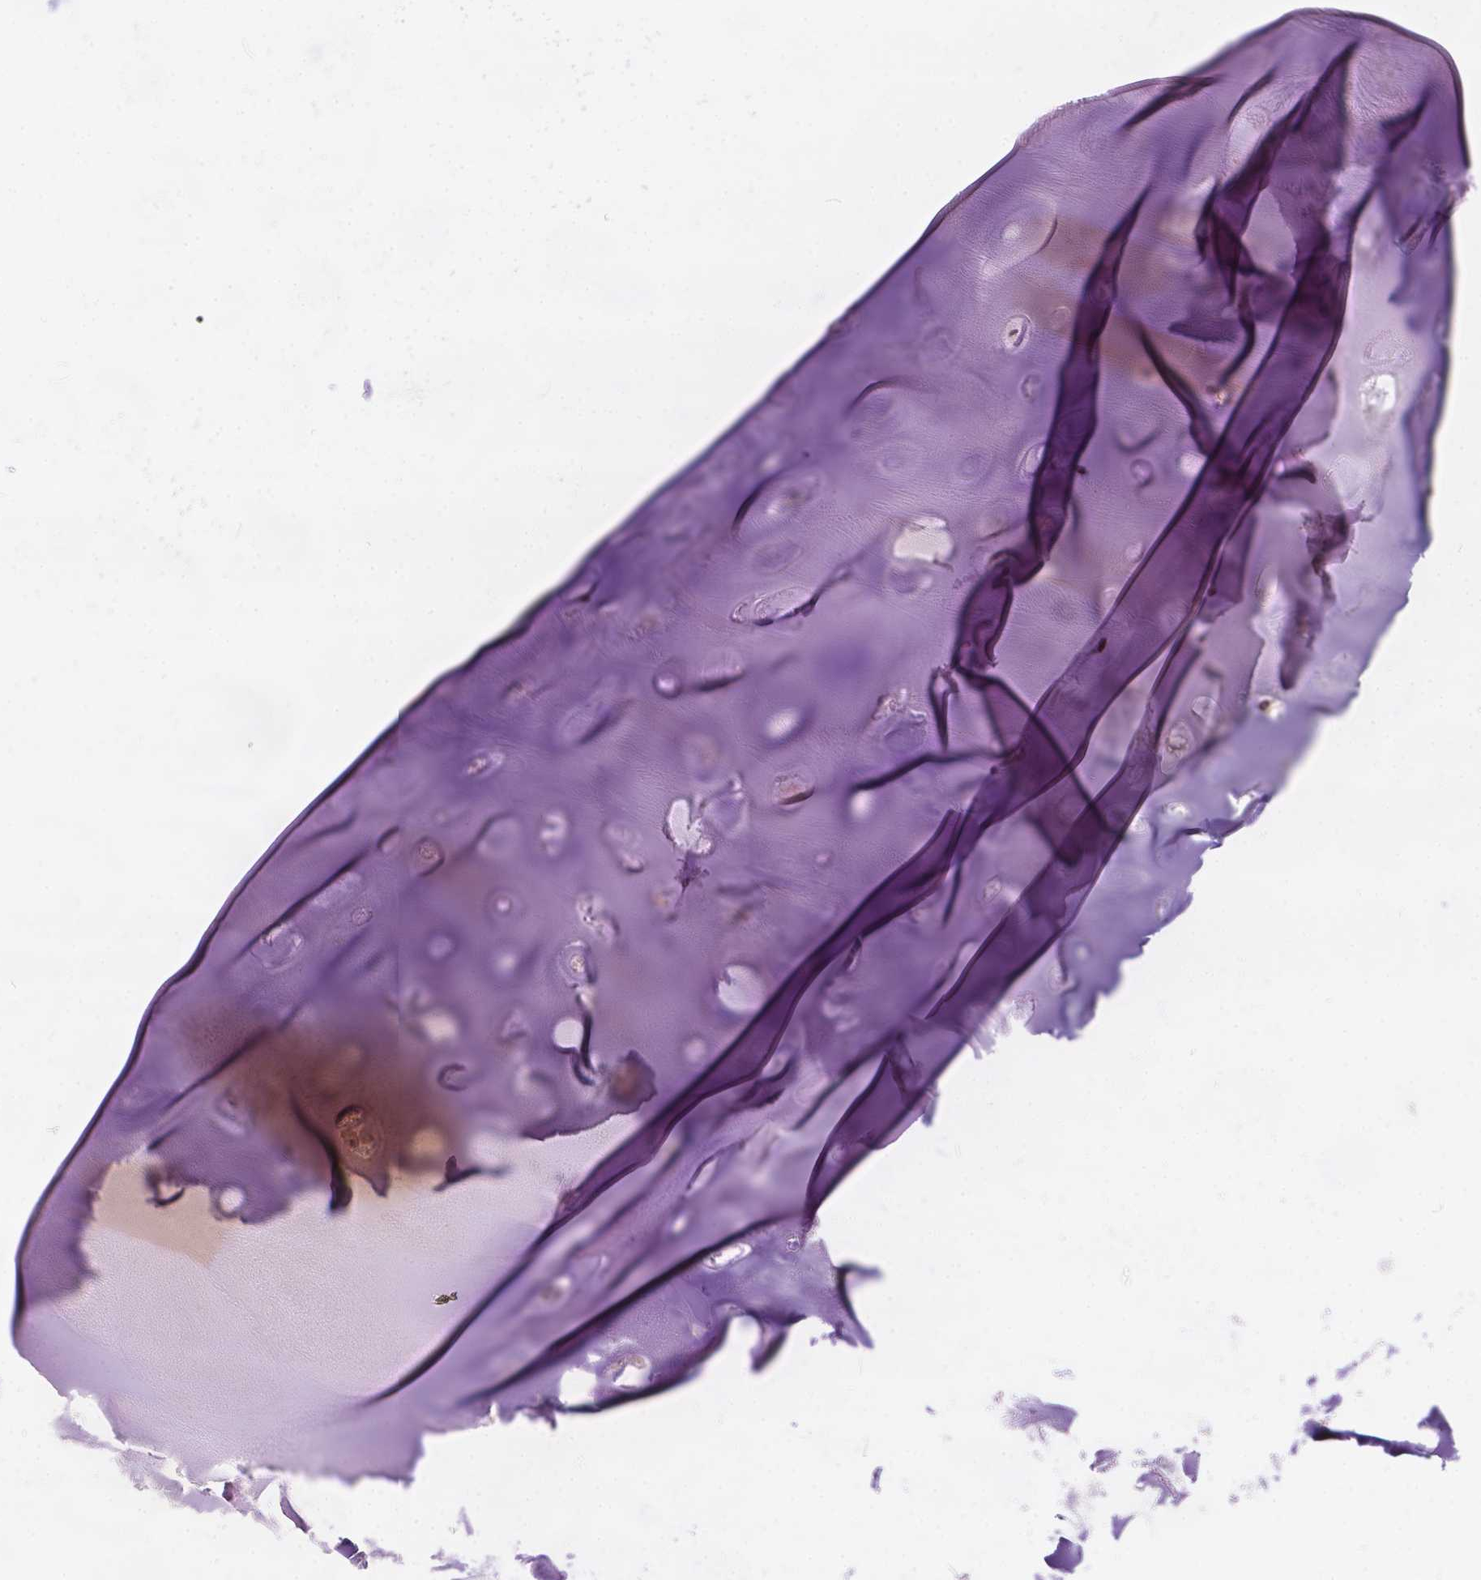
{"staining": {"intensity": "negative", "quantity": "none", "location": "none"}, "tissue": "soft tissue", "cell_type": "Chondrocytes", "image_type": "normal", "snomed": [{"axis": "morphology", "description": "Normal tissue, NOS"}, {"axis": "morphology", "description": "Squamous cell carcinoma, NOS"}, {"axis": "topography", "description": "Cartilage tissue"}, {"axis": "topography", "description": "Lung"}], "caption": "This is a photomicrograph of IHC staining of benign soft tissue, which shows no positivity in chondrocytes. Nuclei are stained in blue.", "gene": "FAM53A", "patient": {"sex": "male", "age": 66}}